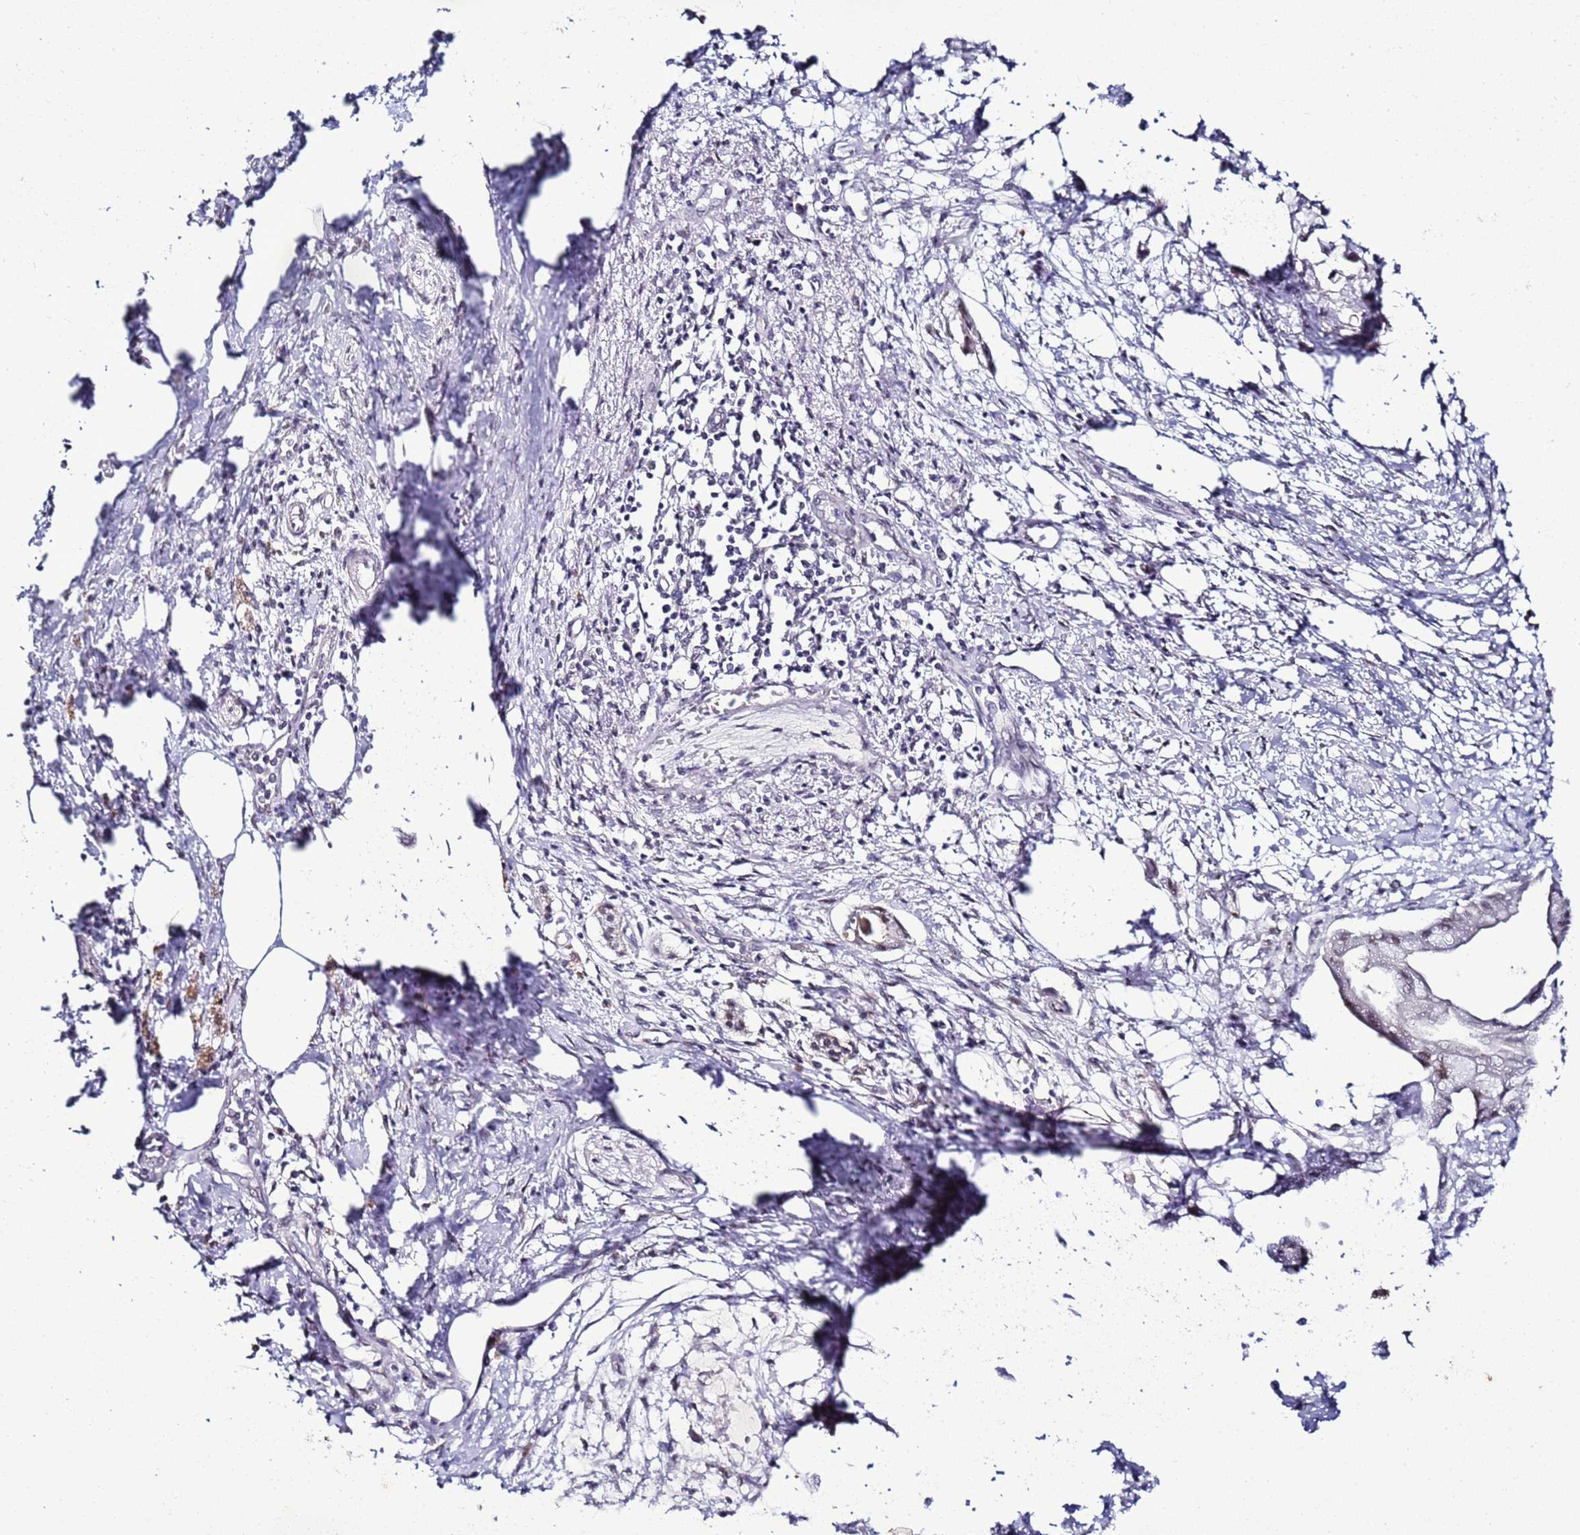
{"staining": {"intensity": "negative", "quantity": "none", "location": "none"}, "tissue": "pancreatic cancer", "cell_type": "Tumor cells", "image_type": "cancer", "snomed": [{"axis": "morphology", "description": "Adenocarcinoma, NOS"}, {"axis": "topography", "description": "Pancreas"}], "caption": "High power microscopy photomicrograph of an immunohistochemistry photomicrograph of pancreatic cancer, revealing no significant expression in tumor cells.", "gene": "PSMA7", "patient": {"sex": "male", "age": 48}}